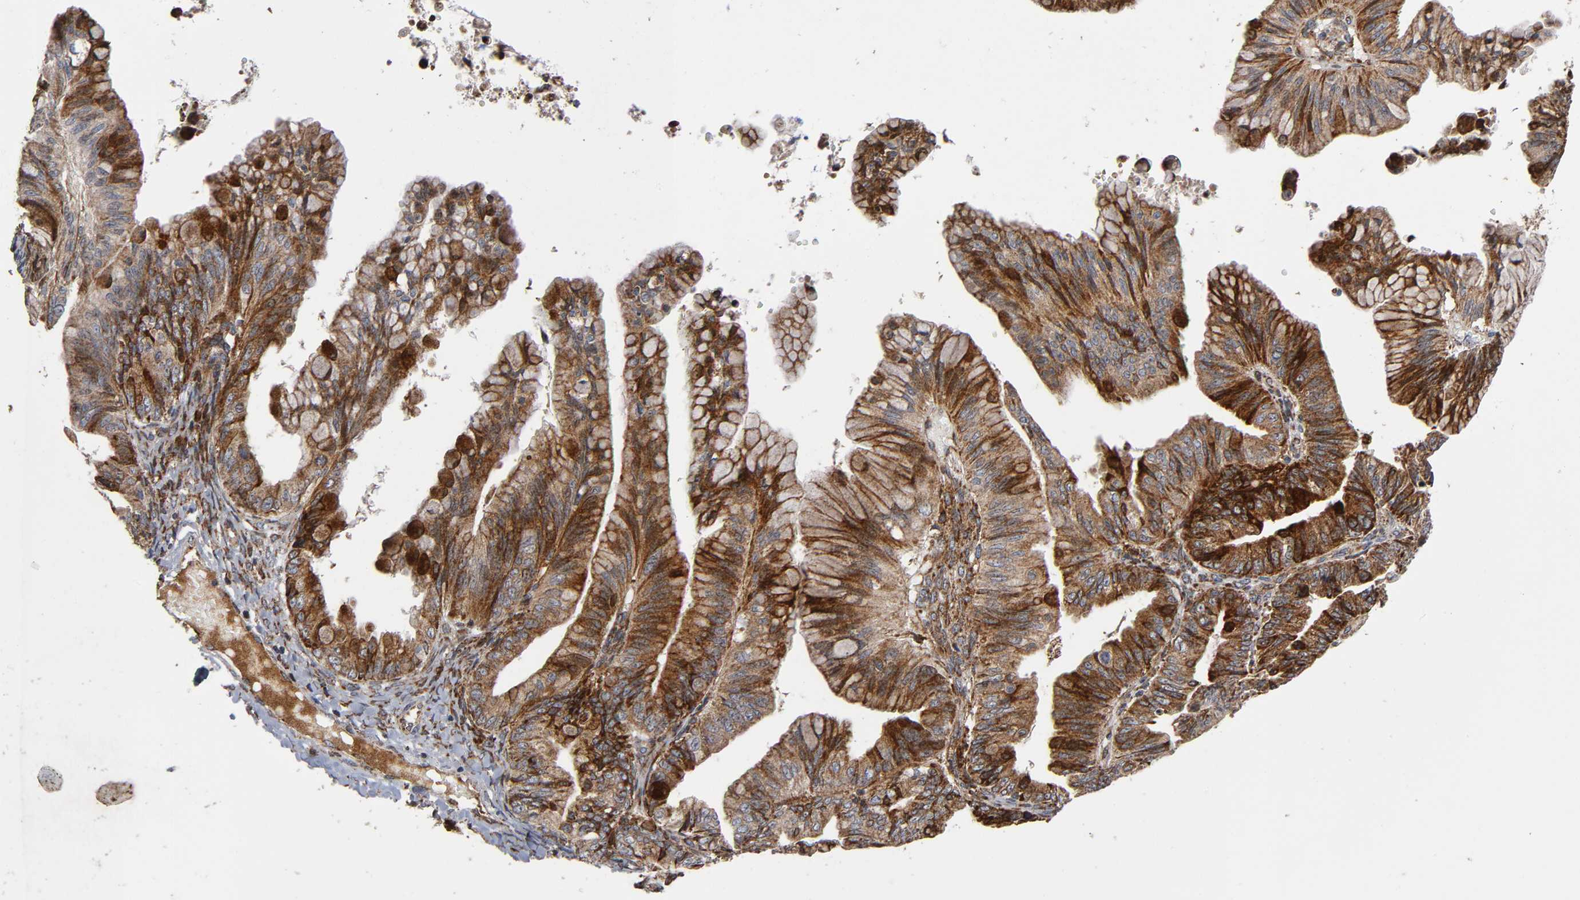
{"staining": {"intensity": "strong", "quantity": "25%-75%", "location": "cytoplasmic/membranous"}, "tissue": "ovarian cancer", "cell_type": "Tumor cells", "image_type": "cancer", "snomed": [{"axis": "morphology", "description": "Cystadenocarcinoma, mucinous, NOS"}, {"axis": "topography", "description": "Ovary"}], "caption": "Human ovarian cancer stained for a protein (brown) reveals strong cytoplasmic/membranous positive expression in approximately 25%-75% of tumor cells.", "gene": "MAP3K1", "patient": {"sex": "female", "age": 36}}